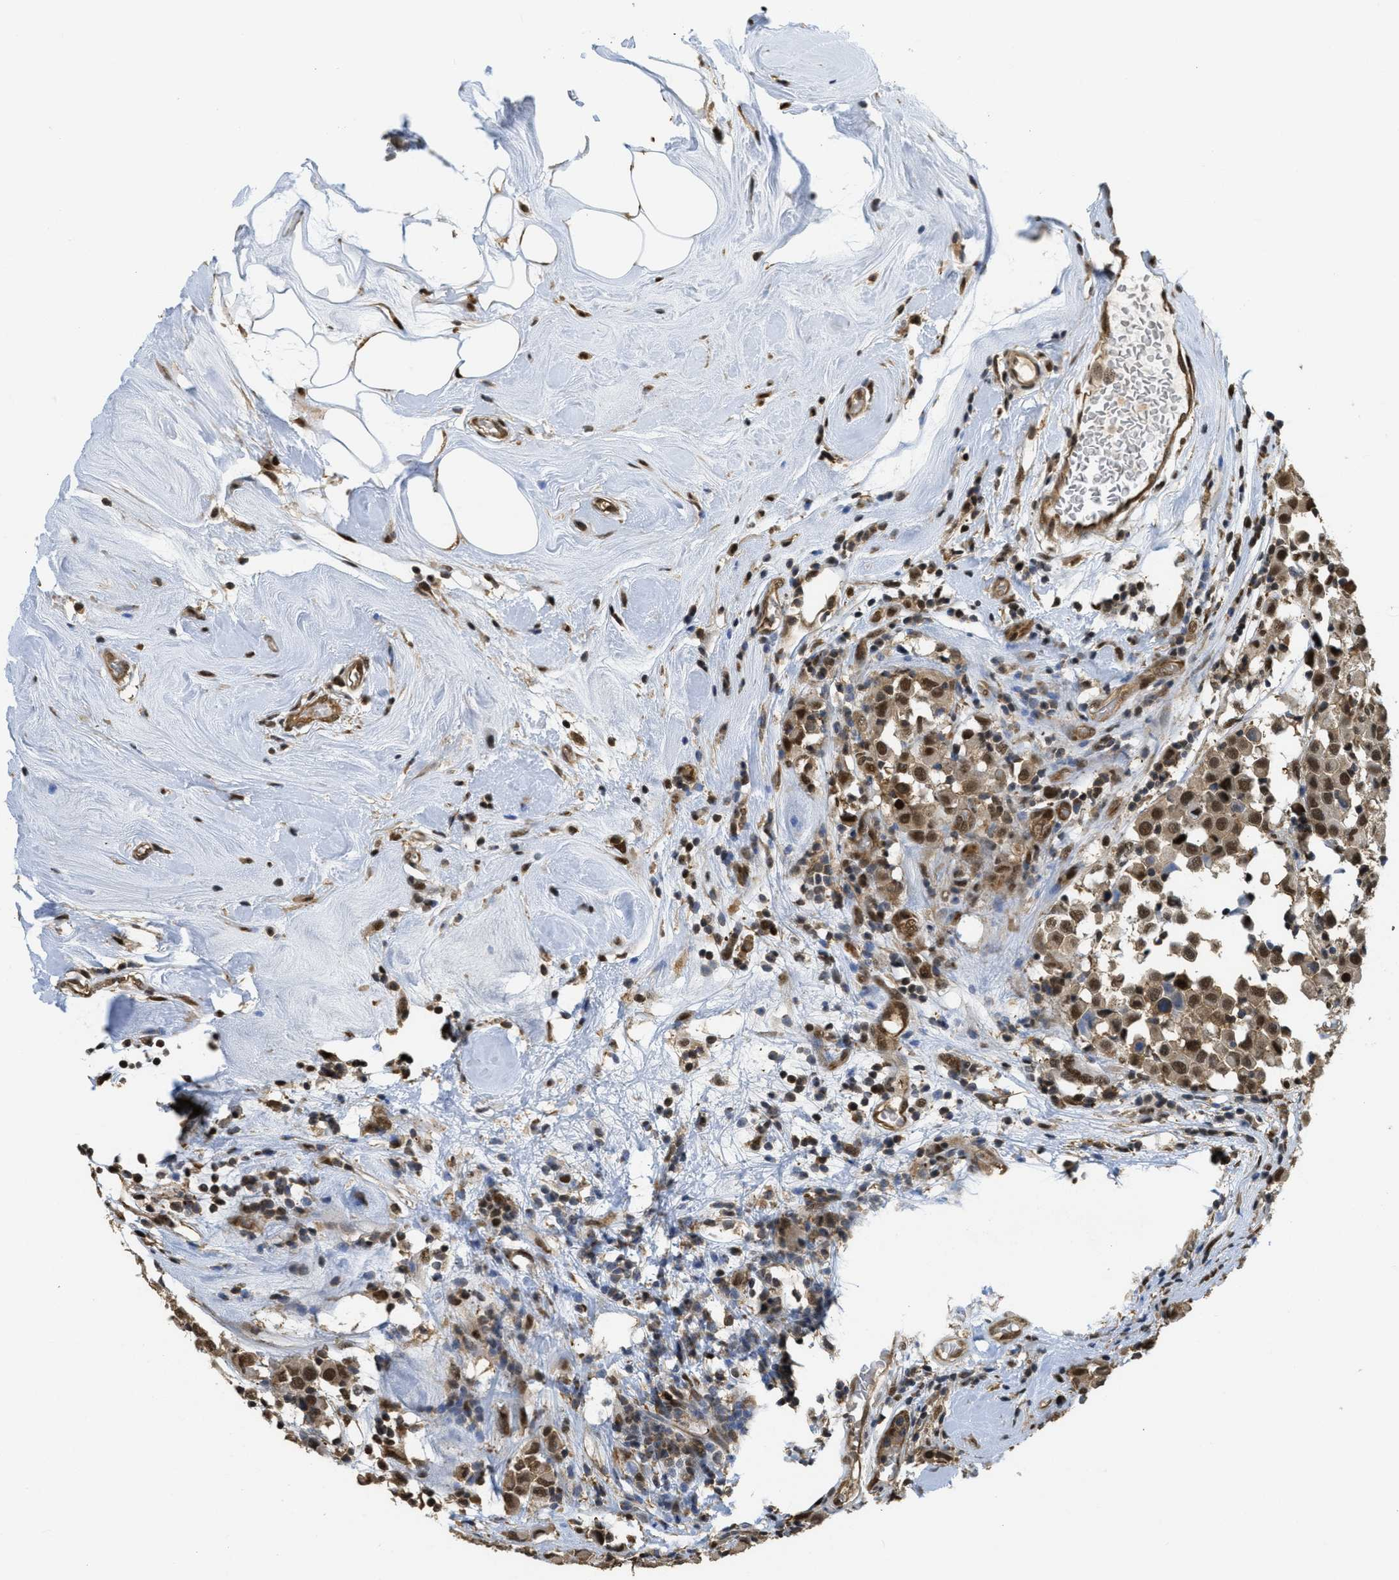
{"staining": {"intensity": "strong", "quantity": ">75%", "location": "cytoplasmic/membranous,nuclear"}, "tissue": "breast cancer", "cell_type": "Tumor cells", "image_type": "cancer", "snomed": [{"axis": "morphology", "description": "Duct carcinoma"}, {"axis": "topography", "description": "Breast"}], "caption": "Human intraductal carcinoma (breast) stained with a protein marker reveals strong staining in tumor cells.", "gene": "PSMC5", "patient": {"sex": "female", "age": 61}}